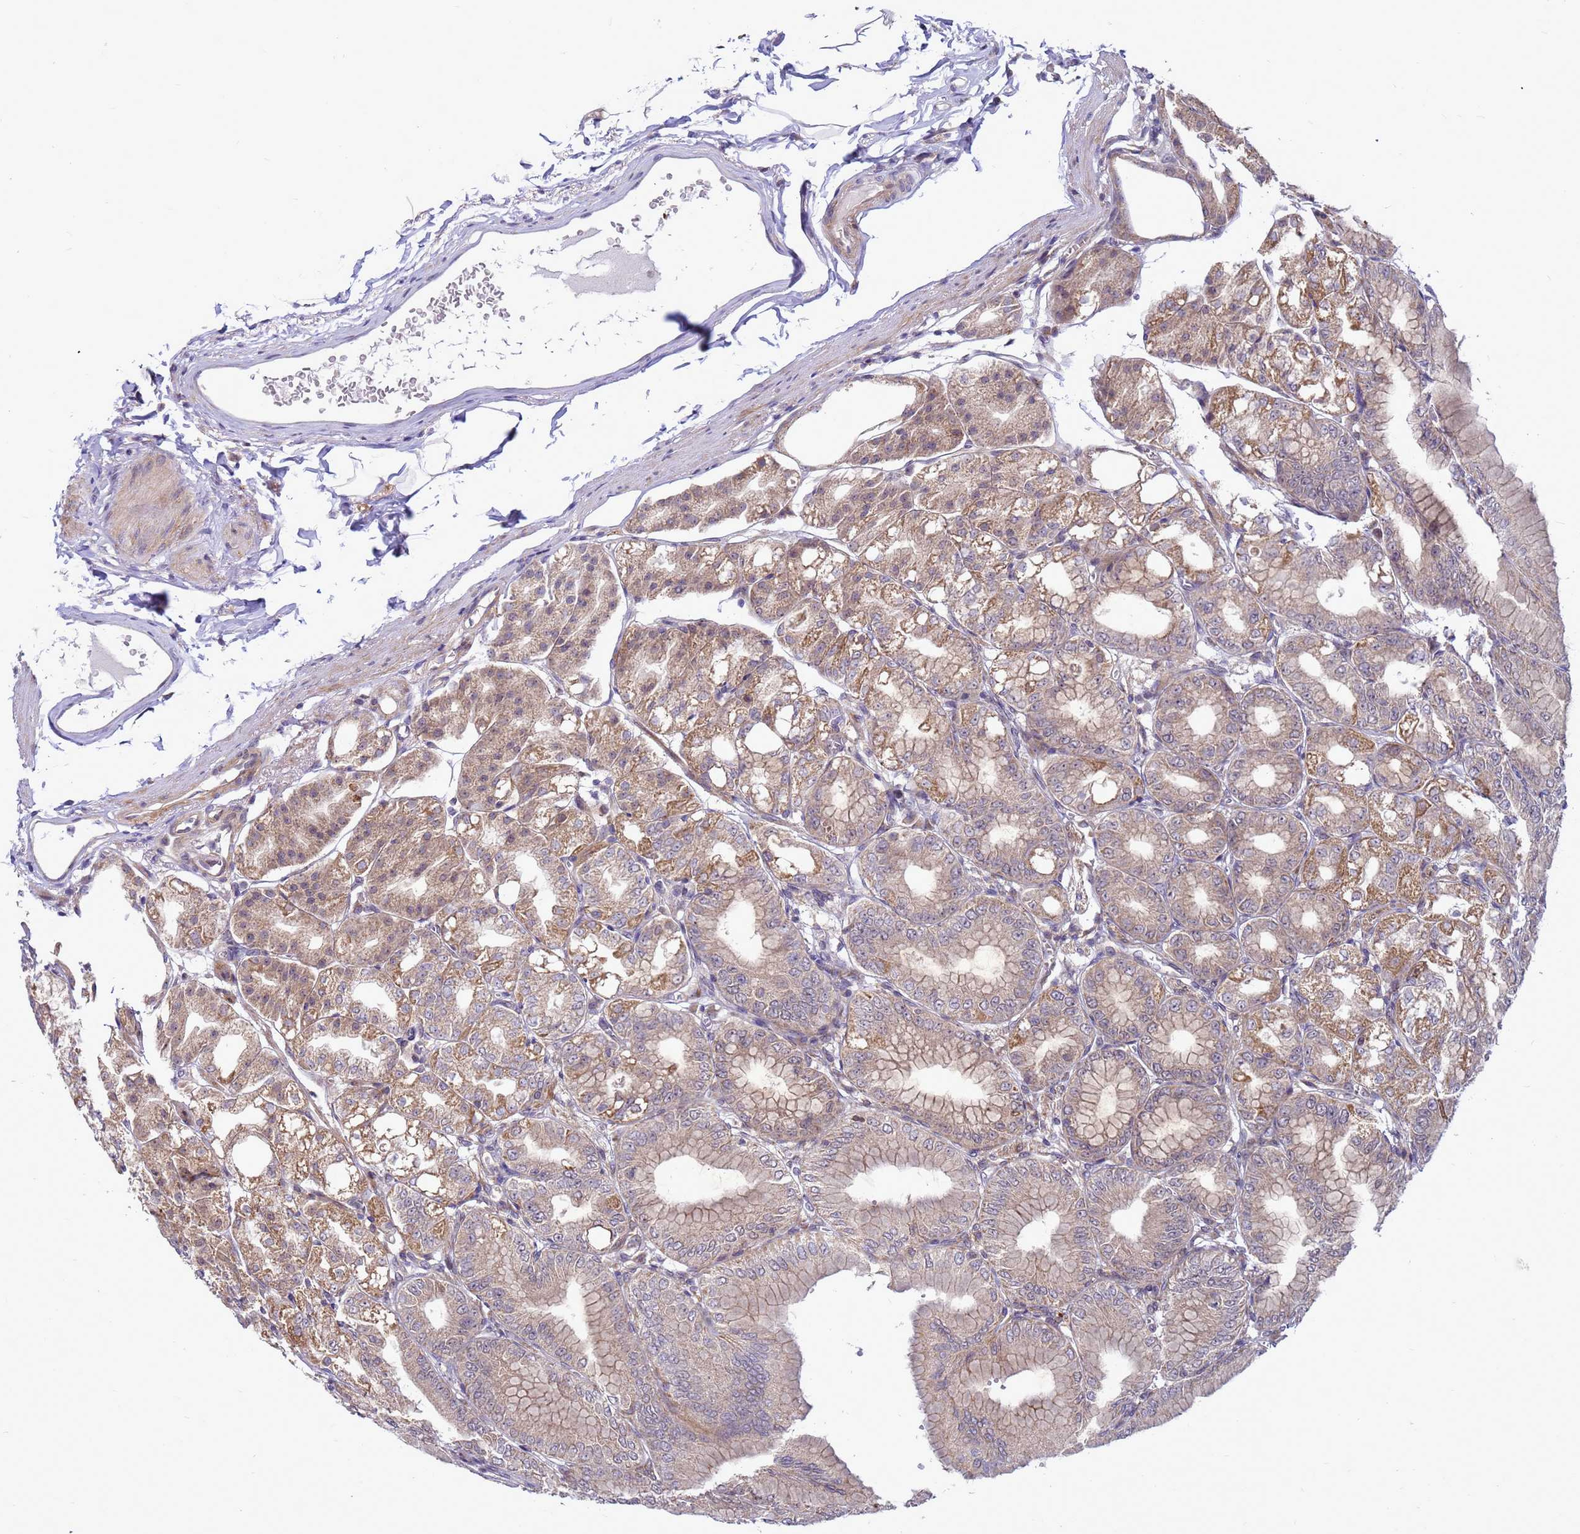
{"staining": {"intensity": "moderate", "quantity": ">75%", "location": "cytoplasmic/membranous"}, "tissue": "stomach", "cell_type": "Glandular cells", "image_type": "normal", "snomed": [{"axis": "morphology", "description": "Normal tissue, NOS"}, {"axis": "topography", "description": "Stomach, lower"}], "caption": "Immunohistochemistry of unremarkable human stomach exhibits medium levels of moderate cytoplasmic/membranous staining in approximately >75% of glandular cells.", "gene": "C12orf43", "patient": {"sex": "male", "age": 71}}